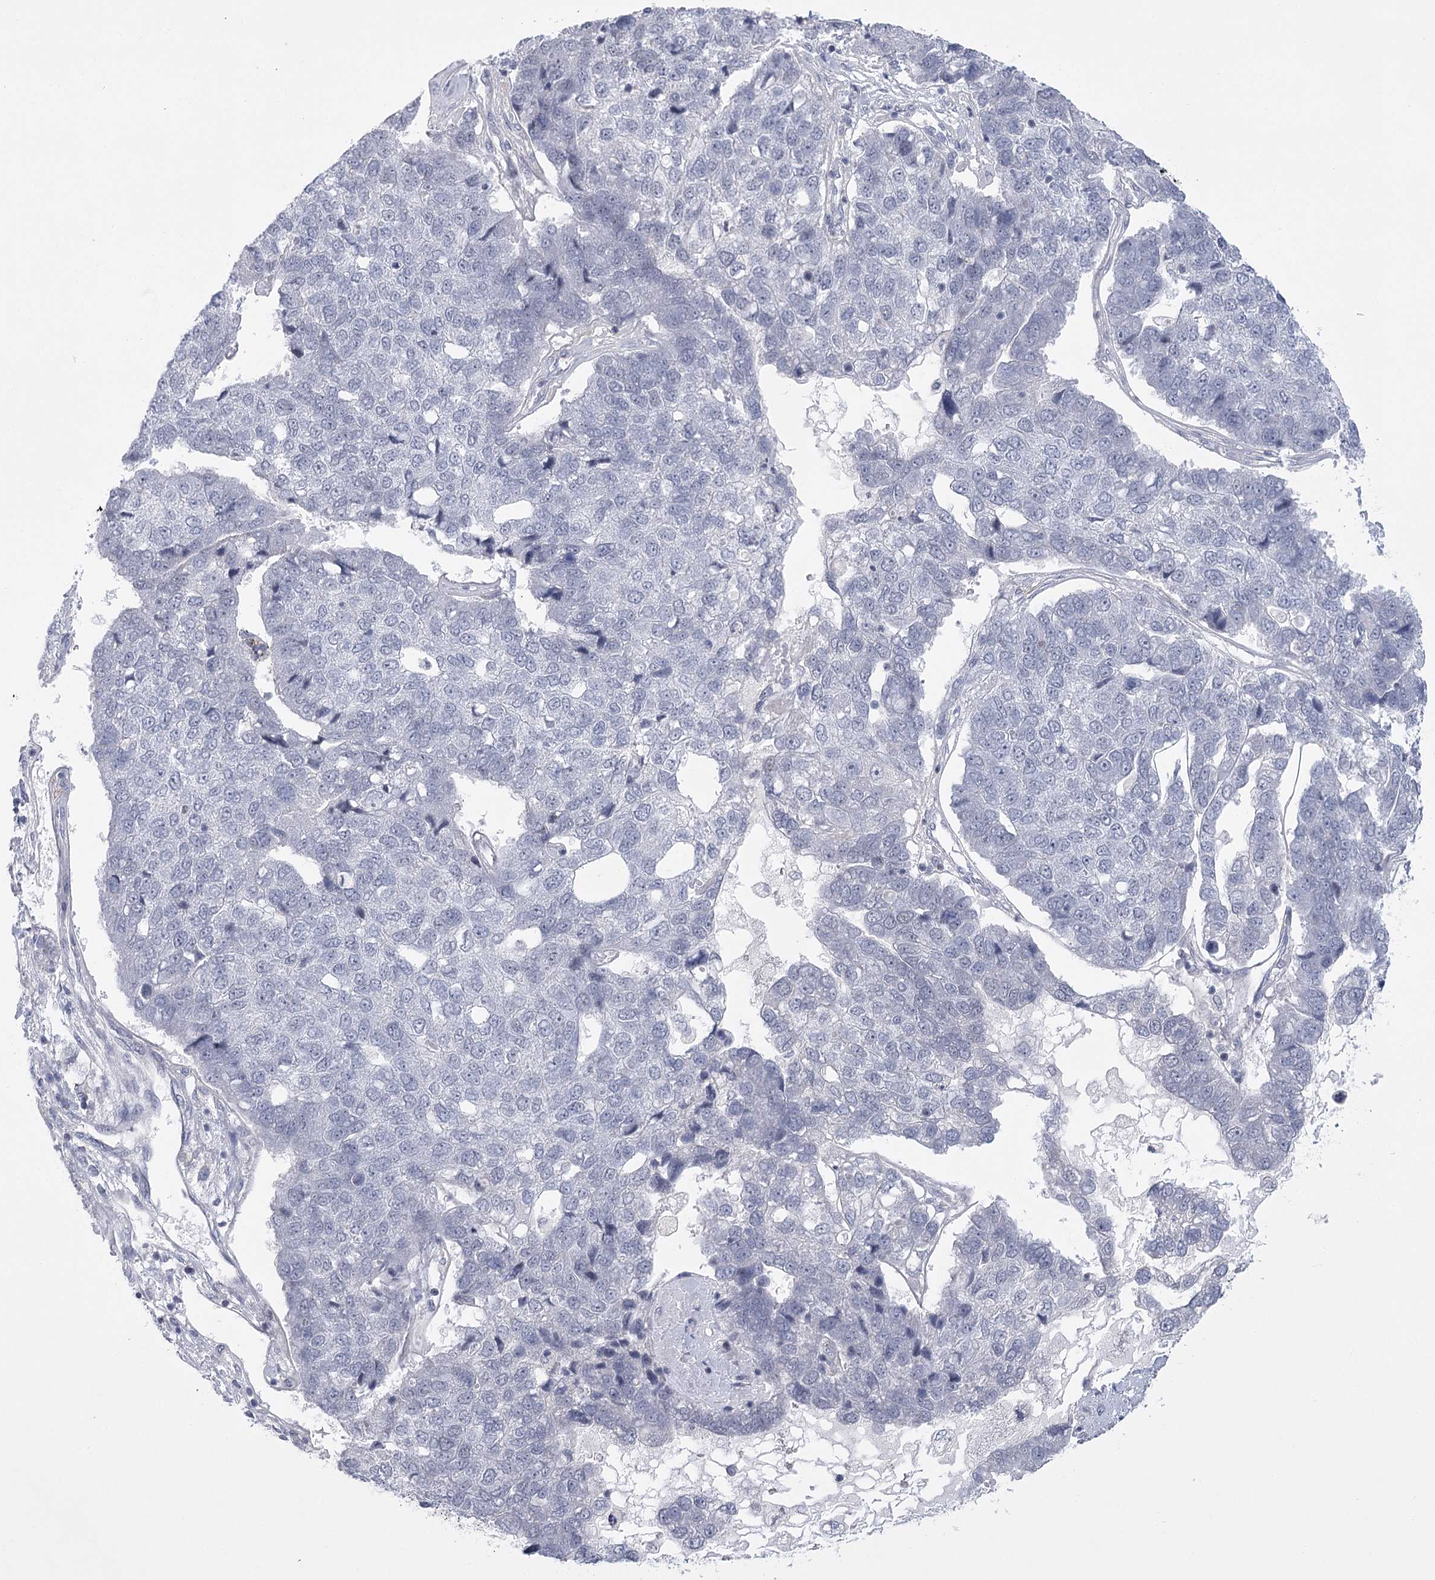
{"staining": {"intensity": "negative", "quantity": "none", "location": "none"}, "tissue": "pancreatic cancer", "cell_type": "Tumor cells", "image_type": "cancer", "snomed": [{"axis": "morphology", "description": "Adenocarcinoma, NOS"}, {"axis": "topography", "description": "Pancreas"}], "caption": "Photomicrograph shows no significant protein positivity in tumor cells of pancreatic cancer (adenocarcinoma). (IHC, brightfield microscopy, high magnification).", "gene": "FAM76B", "patient": {"sex": "female", "age": 61}}